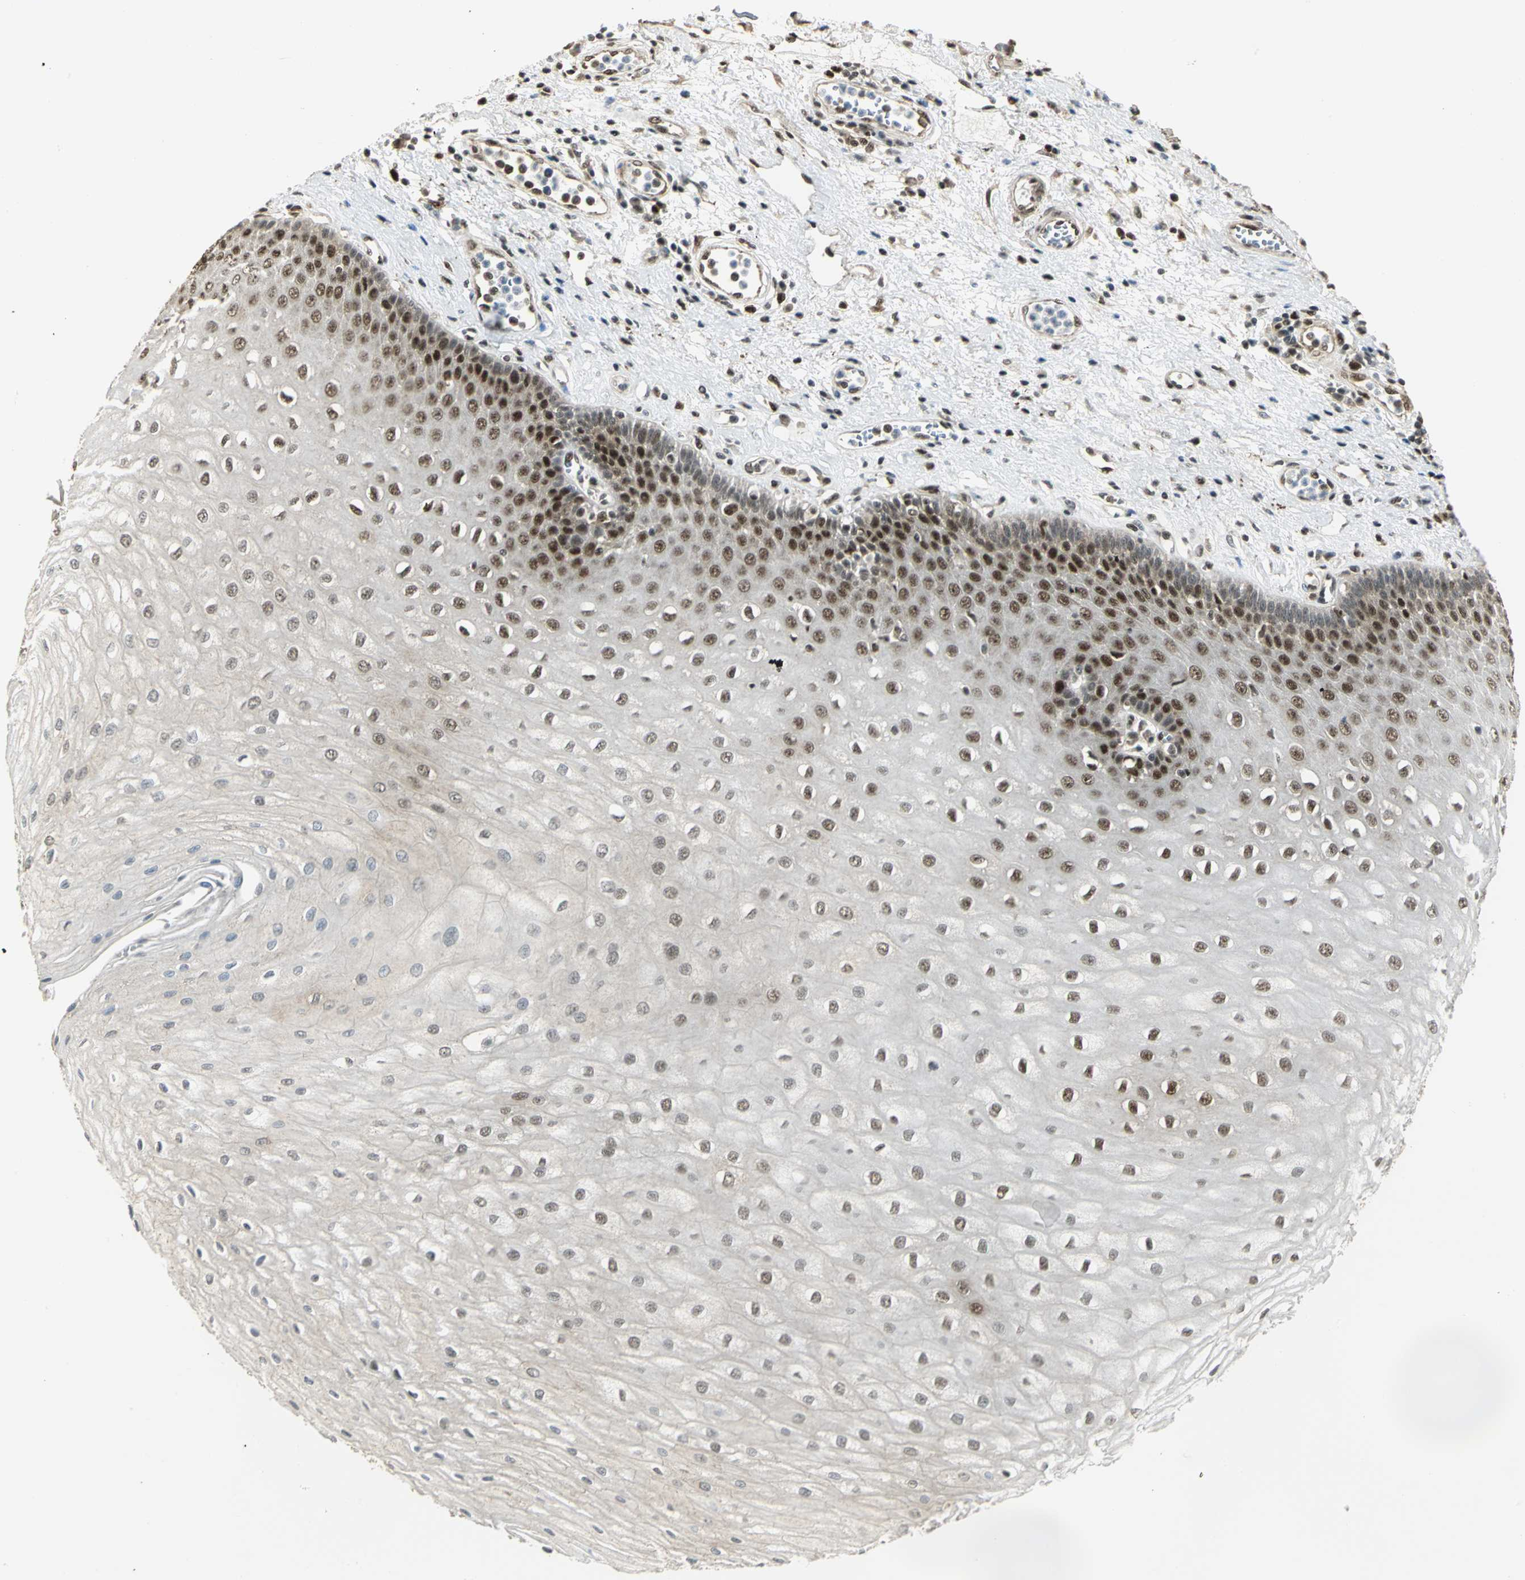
{"staining": {"intensity": "weak", "quantity": "25%-75%", "location": "cytoplasmic/membranous,nuclear"}, "tissue": "esophagus", "cell_type": "Squamous epithelial cells", "image_type": "normal", "snomed": [{"axis": "morphology", "description": "Normal tissue, NOS"}, {"axis": "morphology", "description": "Squamous cell carcinoma, NOS"}, {"axis": "topography", "description": "Esophagus"}], "caption": "A low amount of weak cytoplasmic/membranous,nuclear expression is present in about 25%-75% of squamous epithelial cells in benign esophagus.", "gene": "DDX5", "patient": {"sex": "male", "age": 65}}